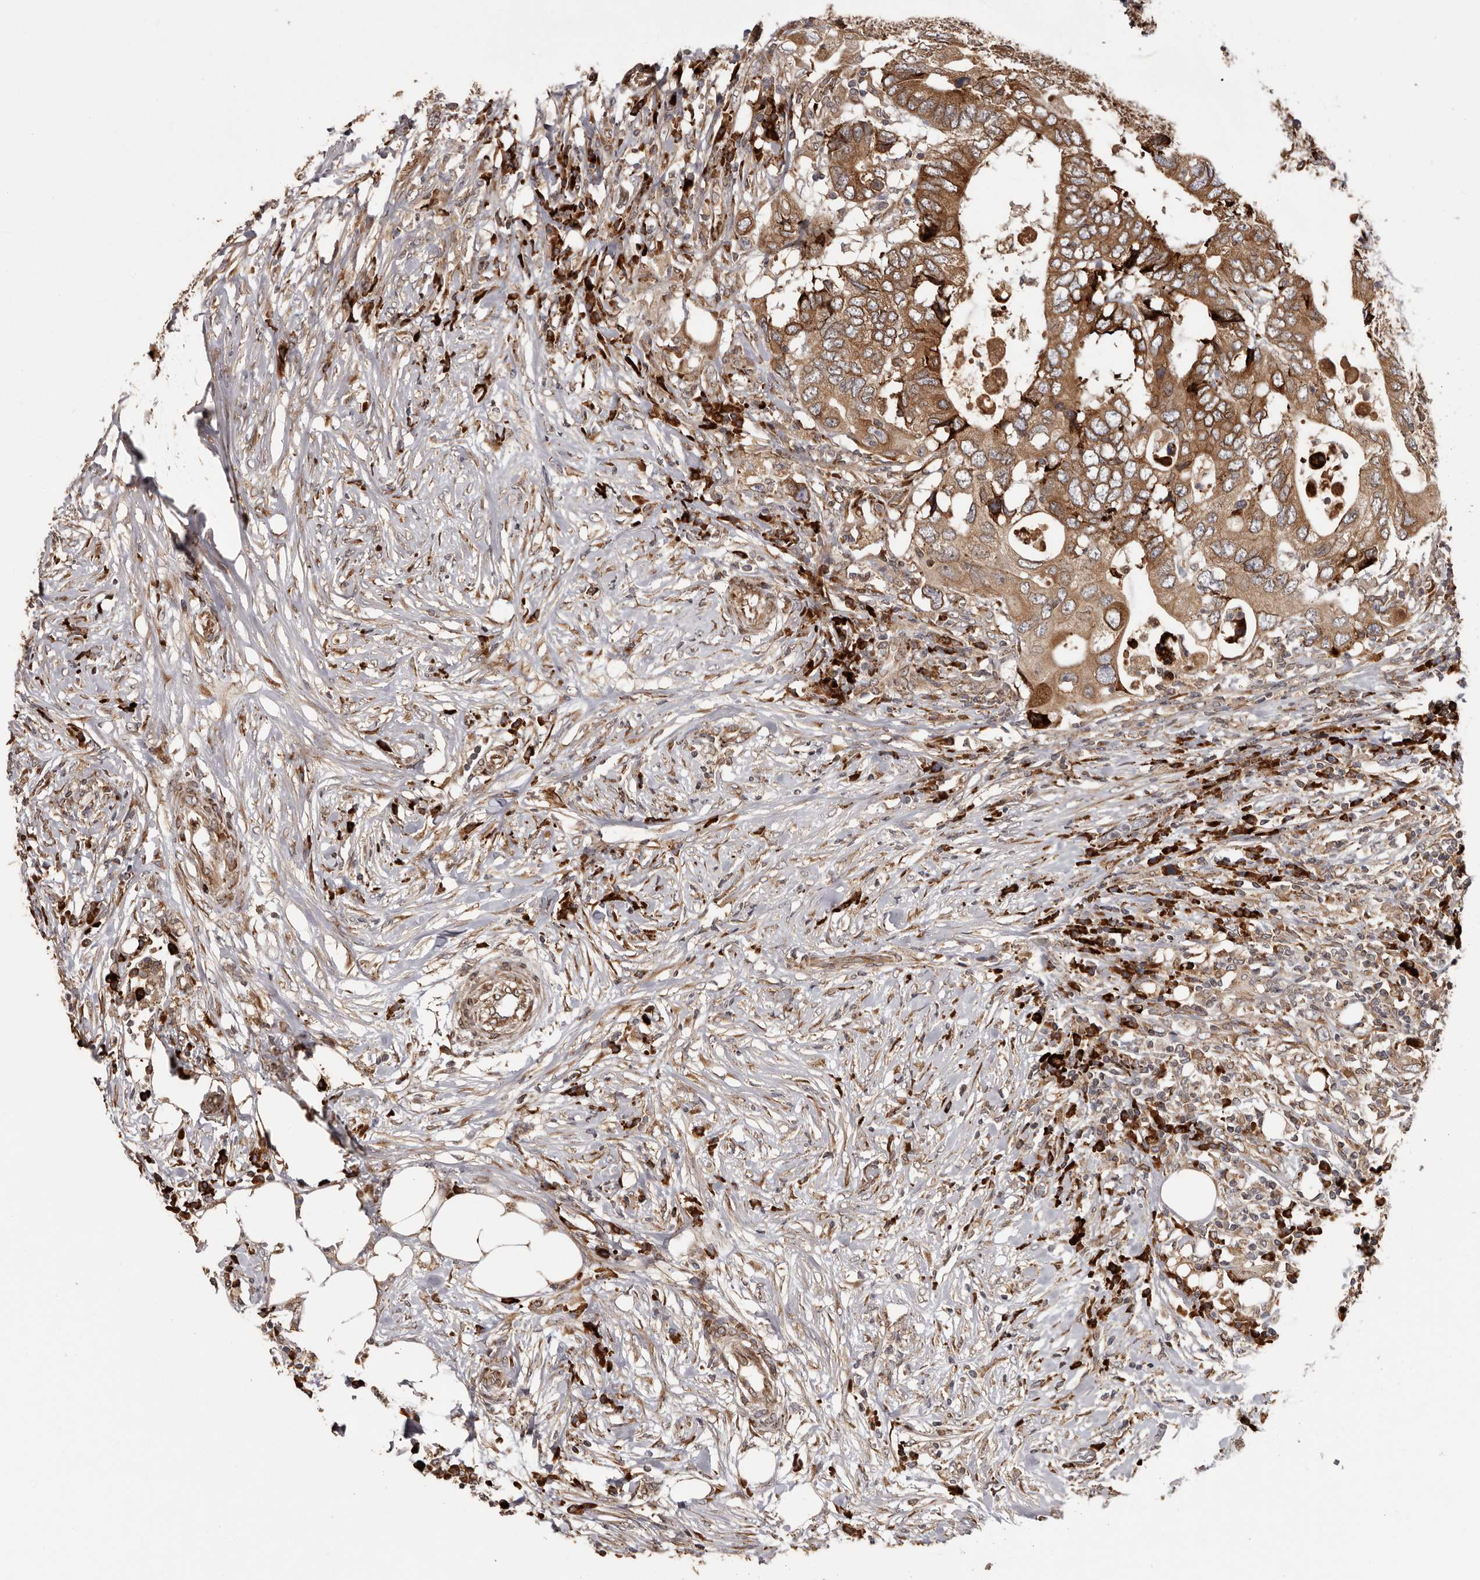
{"staining": {"intensity": "moderate", "quantity": ">75%", "location": "cytoplasmic/membranous"}, "tissue": "colorectal cancer", "cell_type": "Tumor cells", "image_type": "cancer", "snomed": [{"axis": "morphology", "description": "Adenocarcinoma, NOS"}, {"axis": "topography", "description": "Colon"}], "caption": "An immunohistochemistry micrograph of tumor tissue is shown. Protein staining in brown highlights moderate cytoplasmic/membranous positivity in colorectal adenocarcinoma within tumor cells. The staining was performed using DAB (3,3'-diaminobenzidine), with brown indicating positive protein expression. Nuclei are stained blue with hematoxylin.", "gene": "NUP43", "patient": {"sex": "male", "age": 71}}